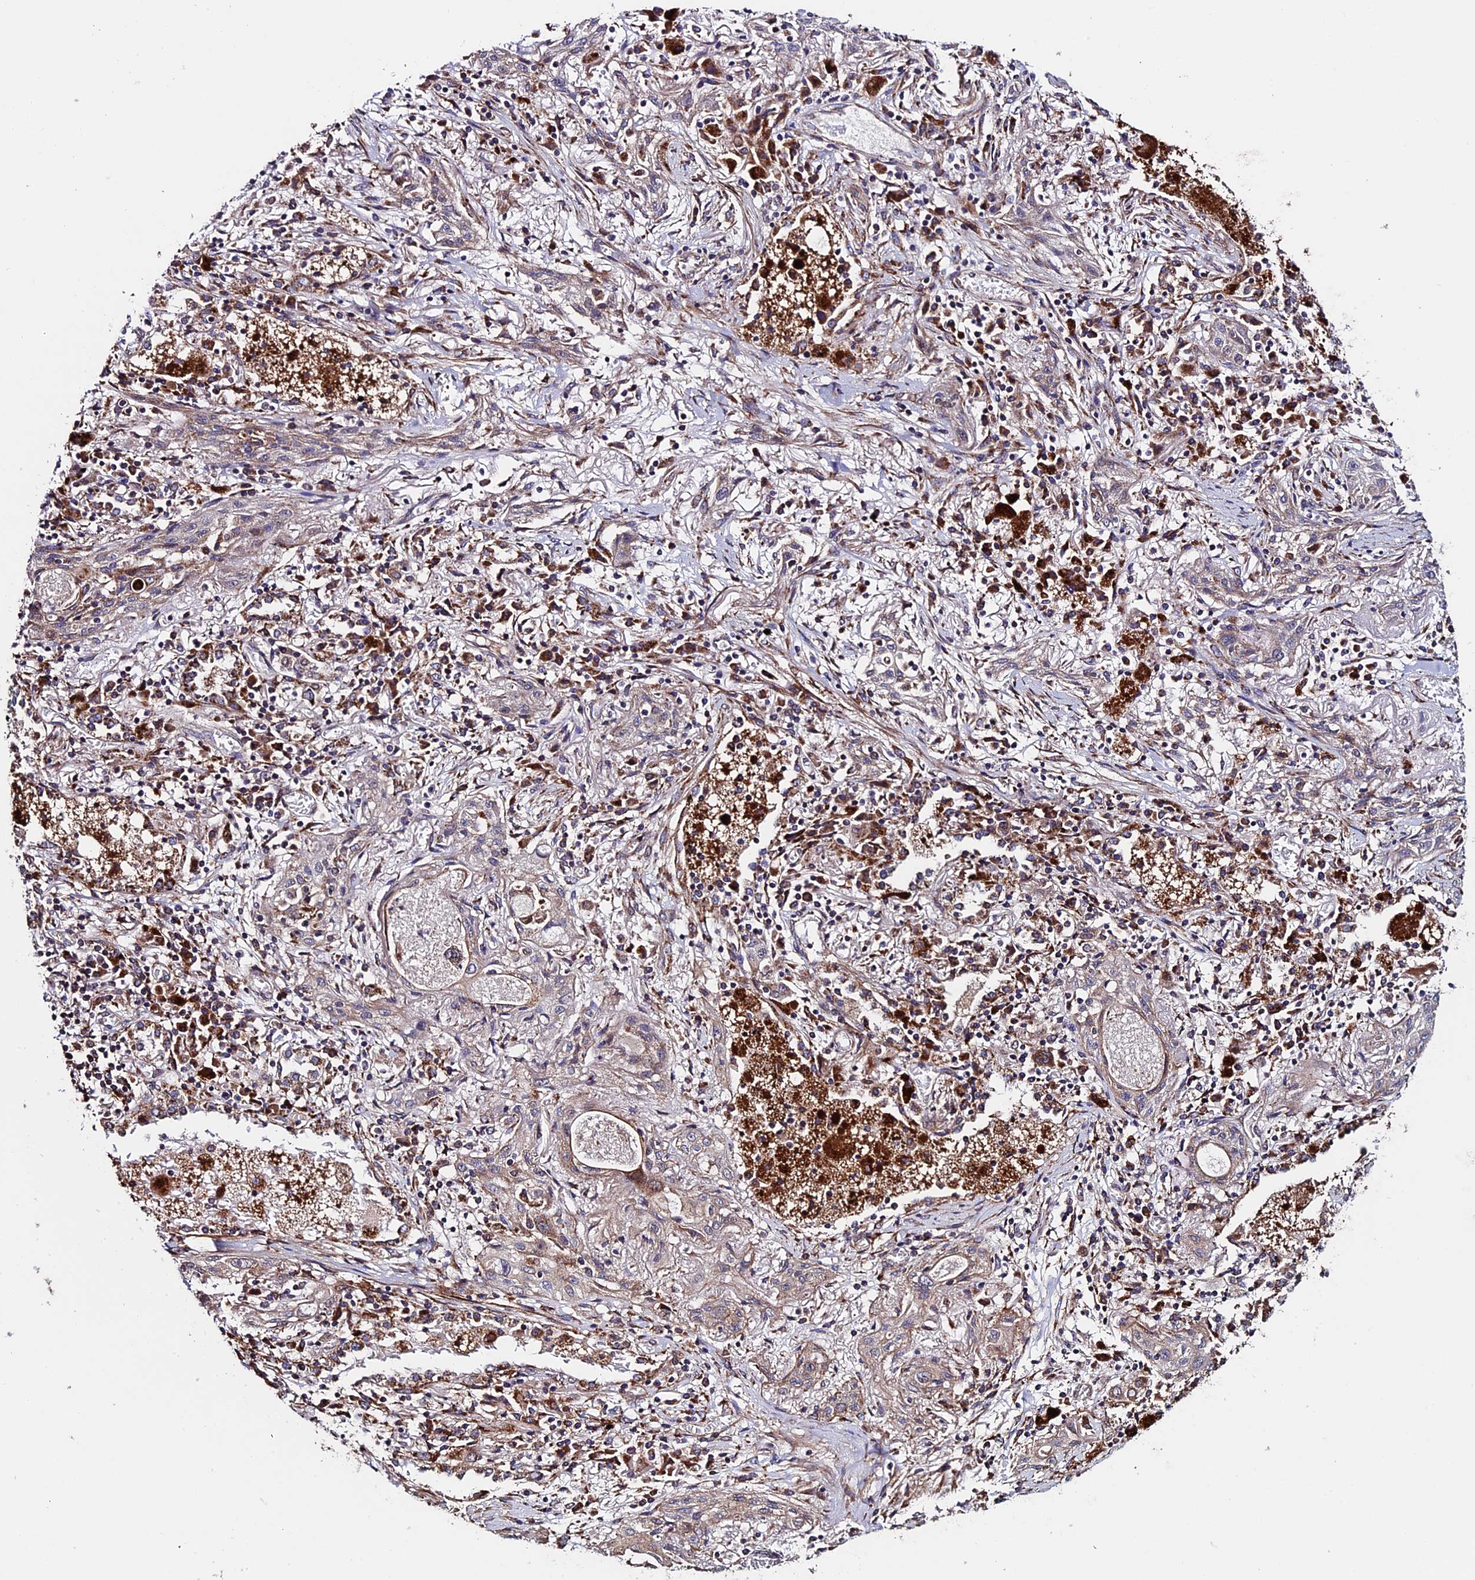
{"staining": {"intensity": "weak", "quantity": ">75%", "location": "cytoplasmic/membranous"}, "tissue": "lung cancer", "cell_type": "Tumor cells", "image_type": "cancer", "snomed": [{"axis": "morphology", "description": "Squamous cell carcinoma, NOS"}, {"axis": "topography", "description": "Lung"}], "caption": "Squamous cell carcinoma (lung) tissue displays weak cytoplasmic/membranous staining in about >75% of tumor cells", "gene": "RNF17", "patient": {"sex": "female", "age": 47}}